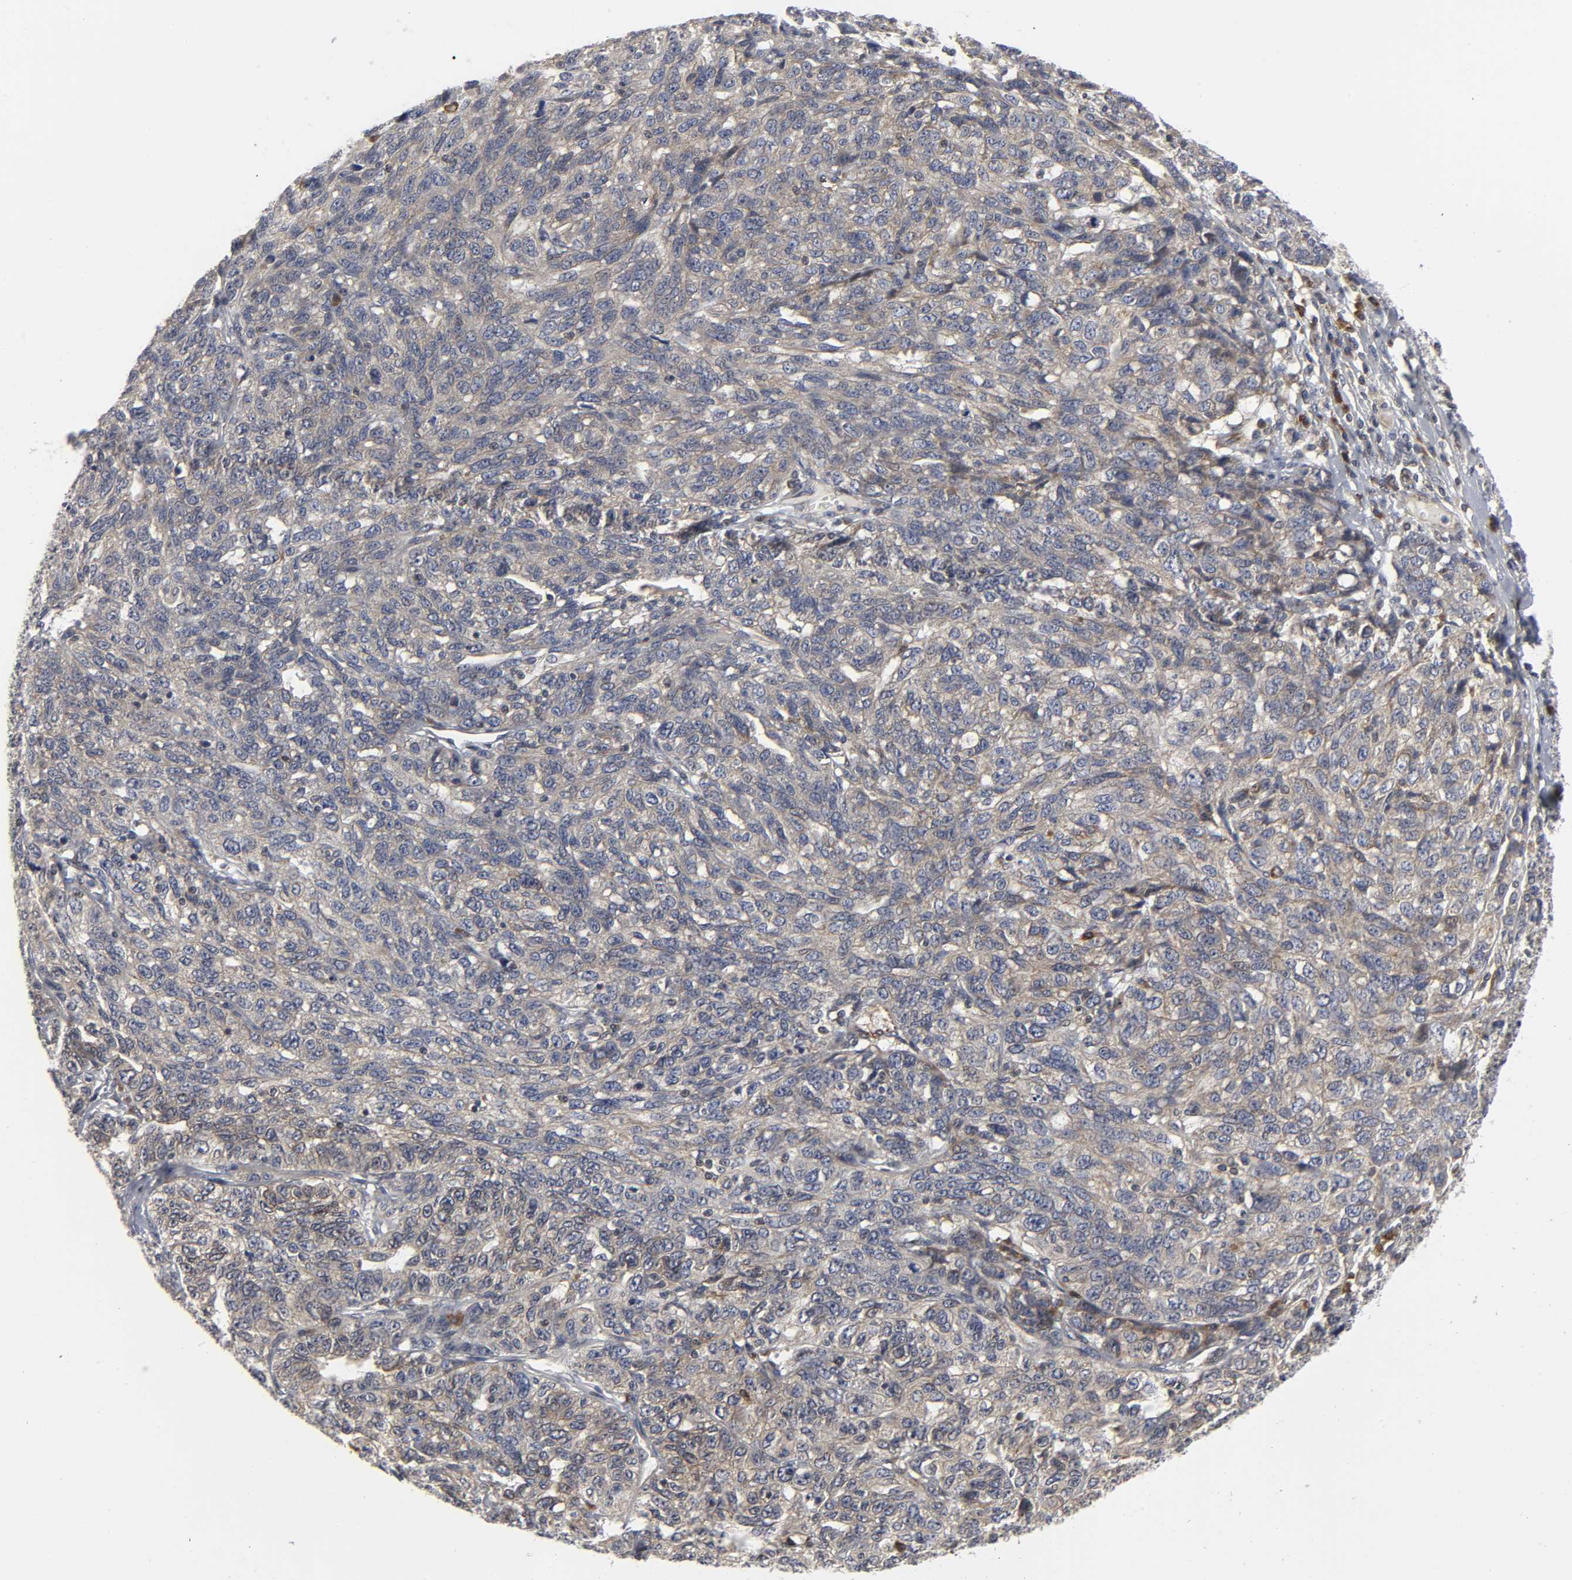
{"staining": {"intensity": "weak", "quantity": "<25%", "location": "cytoplasmic/membranous"}, "tissue": "ovarian cancer", "cell_type": "Tumor cells", "image_type": "cancer", "snomed": [{"axis": "morphology", "description": "Cystadenocarcinoma, serous, NOS"}, {"axis": "topography", "description": "Ovary"}], "caption": "Immunohistochemical staining of ovarian cancer exhibits no significant positivity in tumor cells. Nuclei are stained in blue.", "gene": "ASB6", "patient": {"sex": "female", "age": 71}}